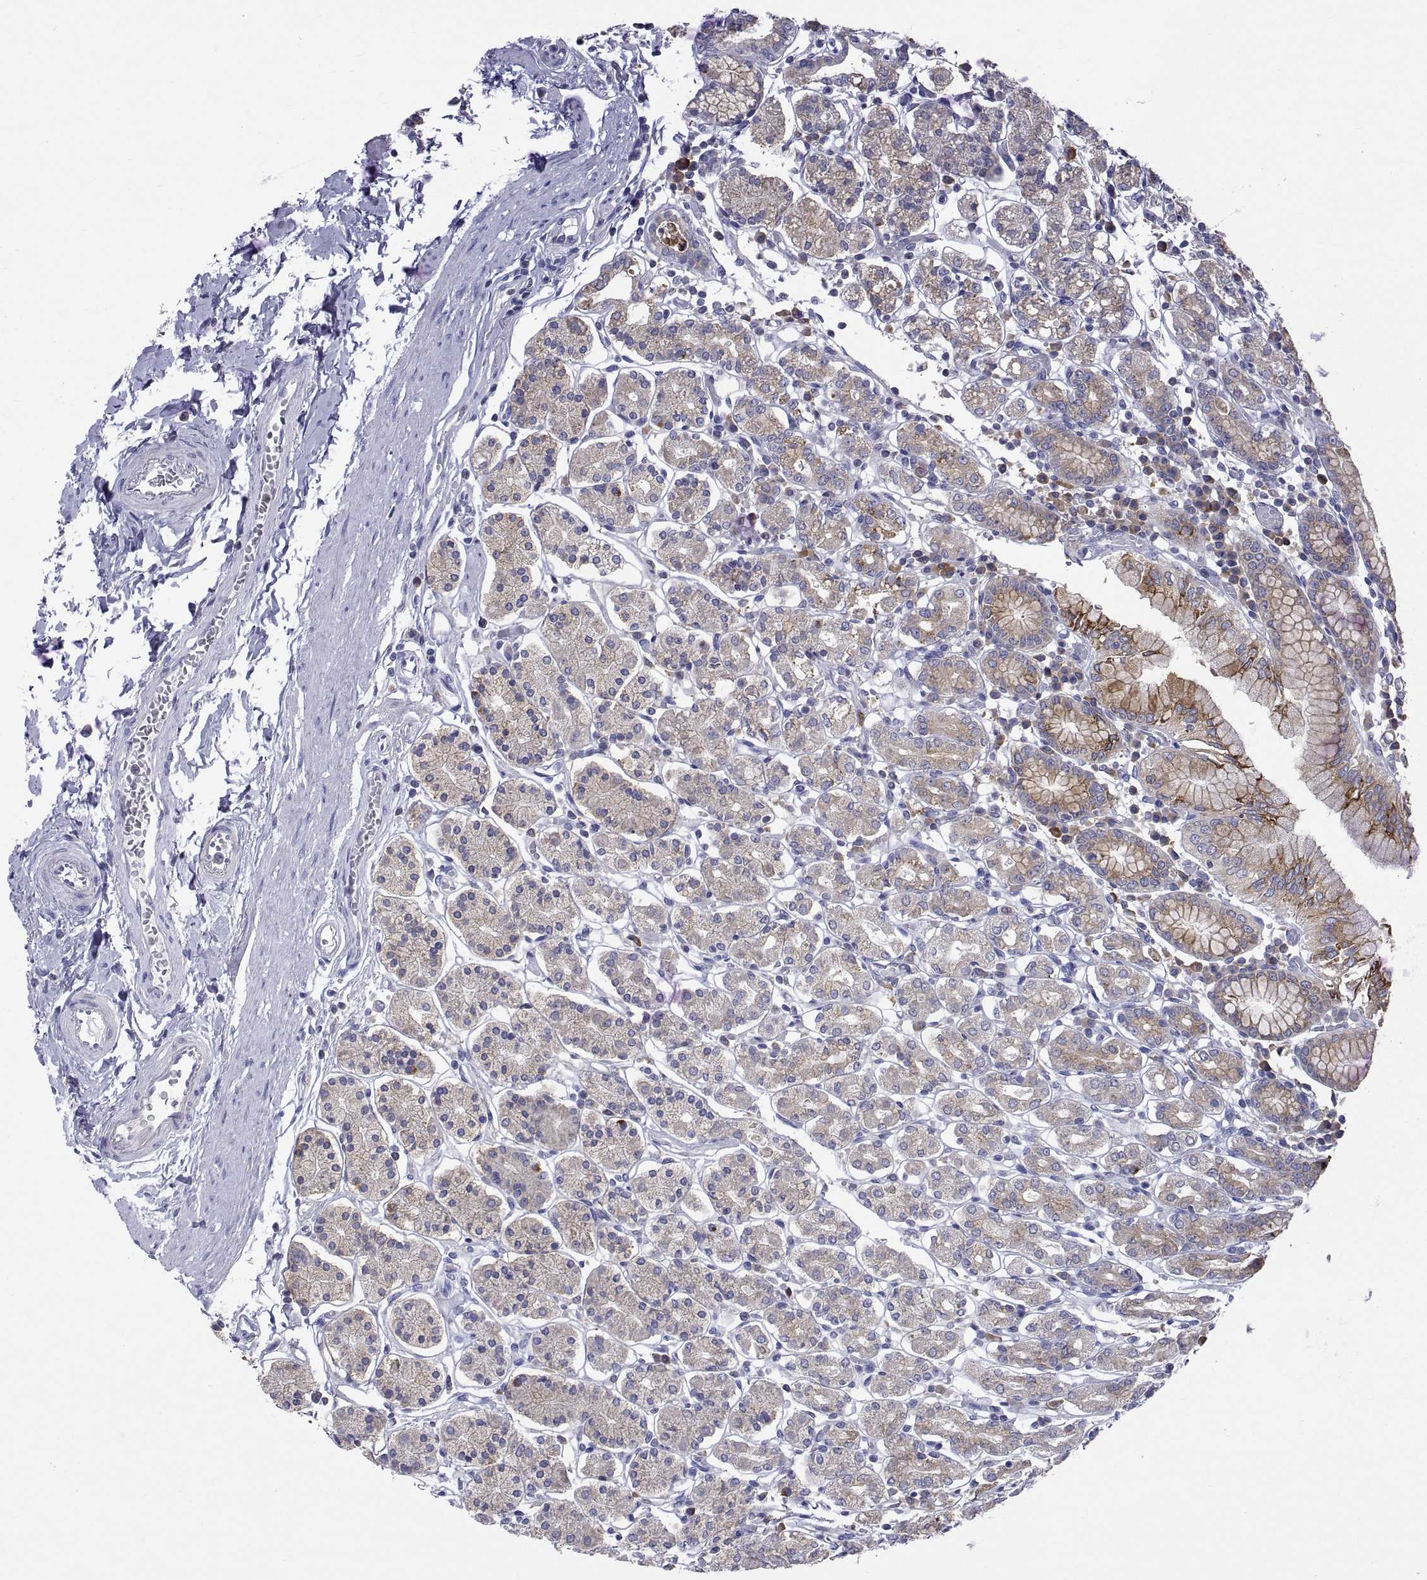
{"staining": {"intensity": "moderate", "quantity": "25%-75%", "location": "cytoplasmic/membranous"}, "tissue": "stomach", "cell_type": "Glandular cells", "image_type": "normal", "snomed": [{"axis": "morphology", "description": "Normal tissue, NOS"}, {"axis": "topography", "description": "Stomach, upper"}, {"axis": "topography", "description": "Stomach"}], "caption": "Human stomach stained with a brown dye reveals moderate cytoplasmic/membranous positive positivity in approximately 25%-75% of glandular cells.", "gene": "ERO1A", "patient": {"sex": "male", "age": 62}}